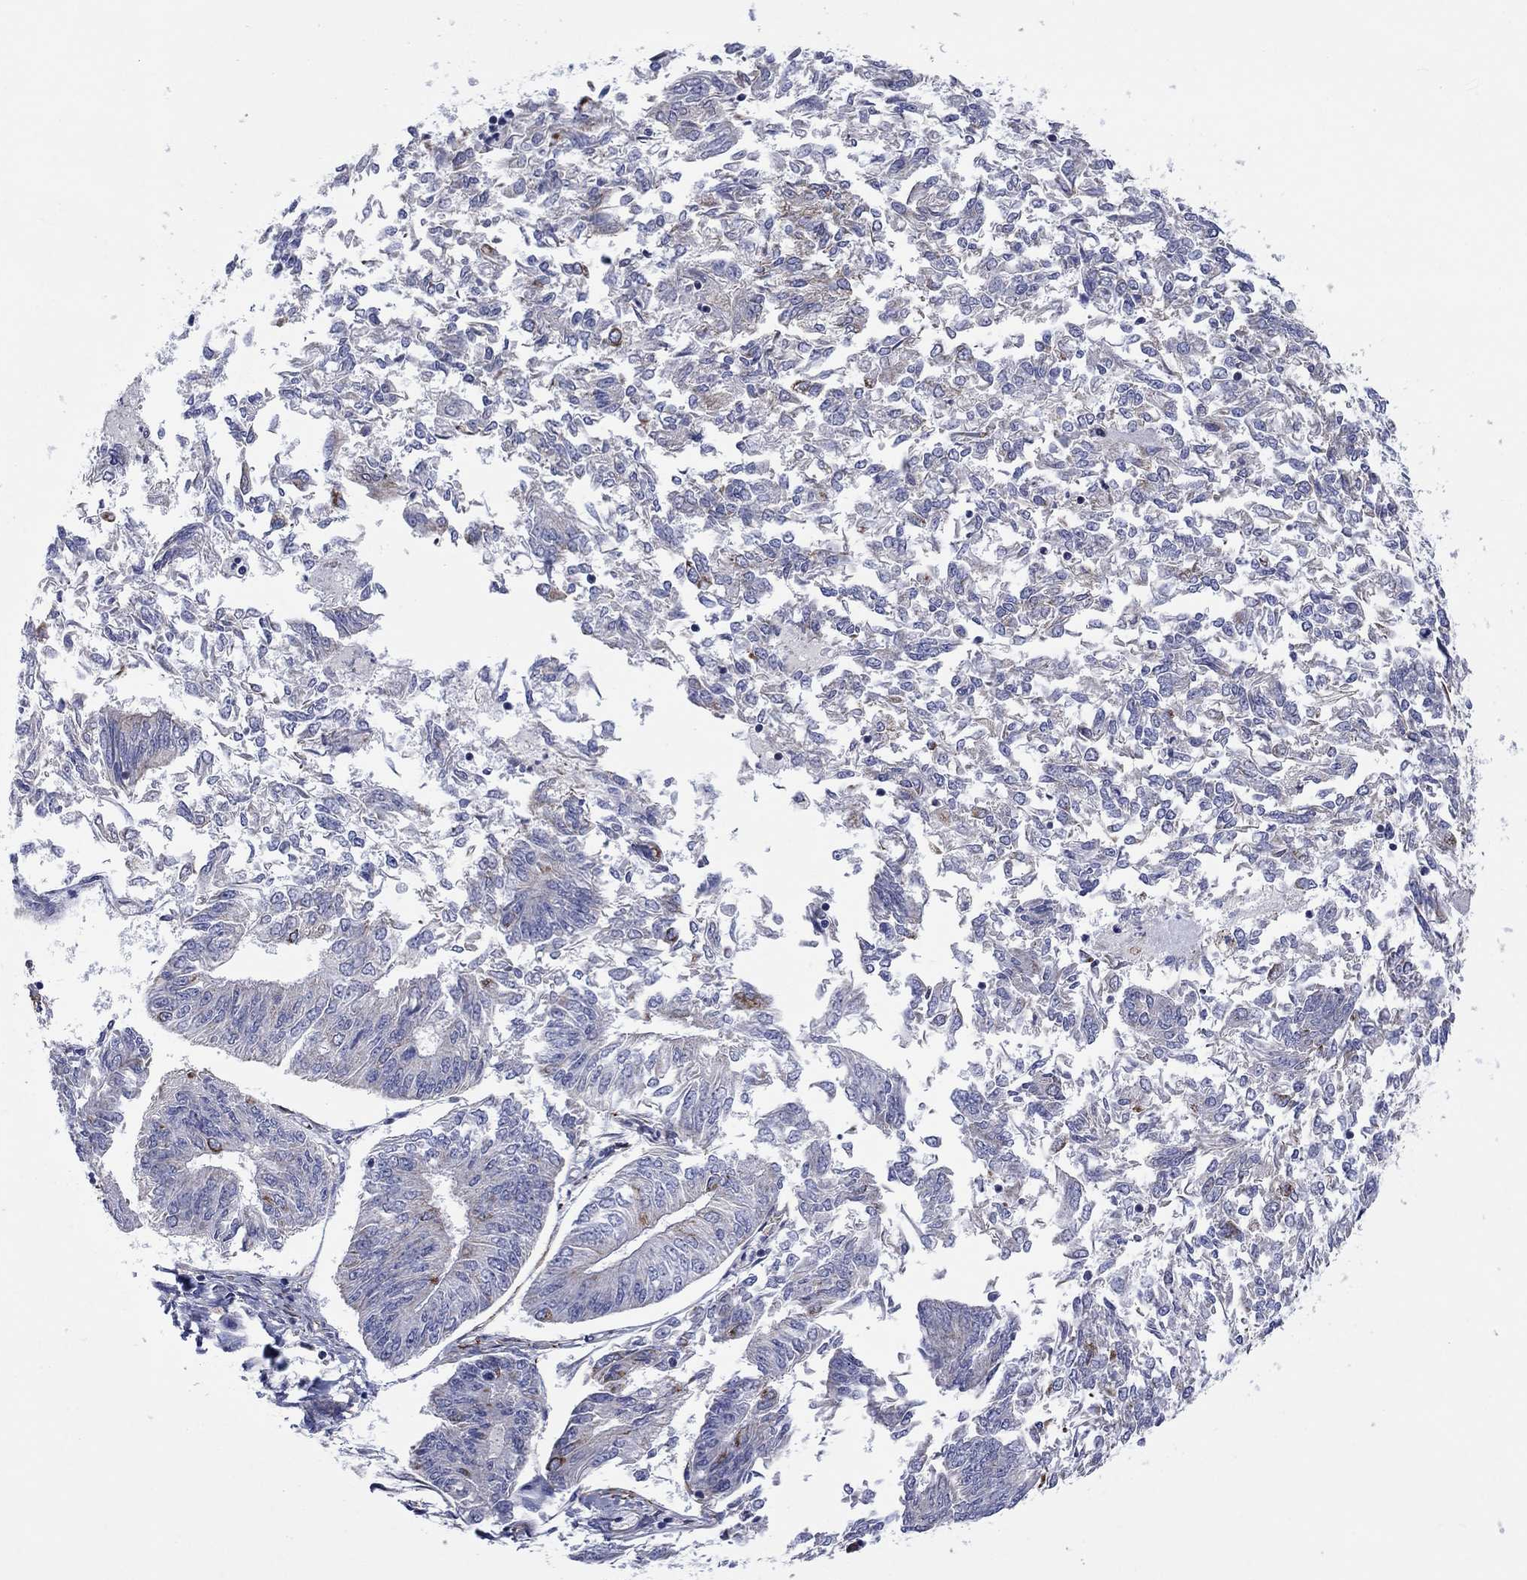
{"staining": {"intensity": "moderate", "quantity": "<25%", "location": "cytoplasmic/membranous"}, "tissue": "endometrial cancer", "cell_type": "Tumor cells", "image_type": "cancer", "snomed": [{"axis": "morphology", "description": "Adenocarcinoma, NOS"}, {"axis": "topography", "description": "Endometrium"}], "caption": "Protein expression analysis of human endometrial cancer reveals moderate cytoplasmic/membranous expression in approximately <25% of tumor cells. The protein of interest is stained brown, and the nuclei are stained in blue (DAB IHC with brightfield microscopy, high magnification).", "gene": "MGST3", "patient": {"sex": "female", "age": 58}}